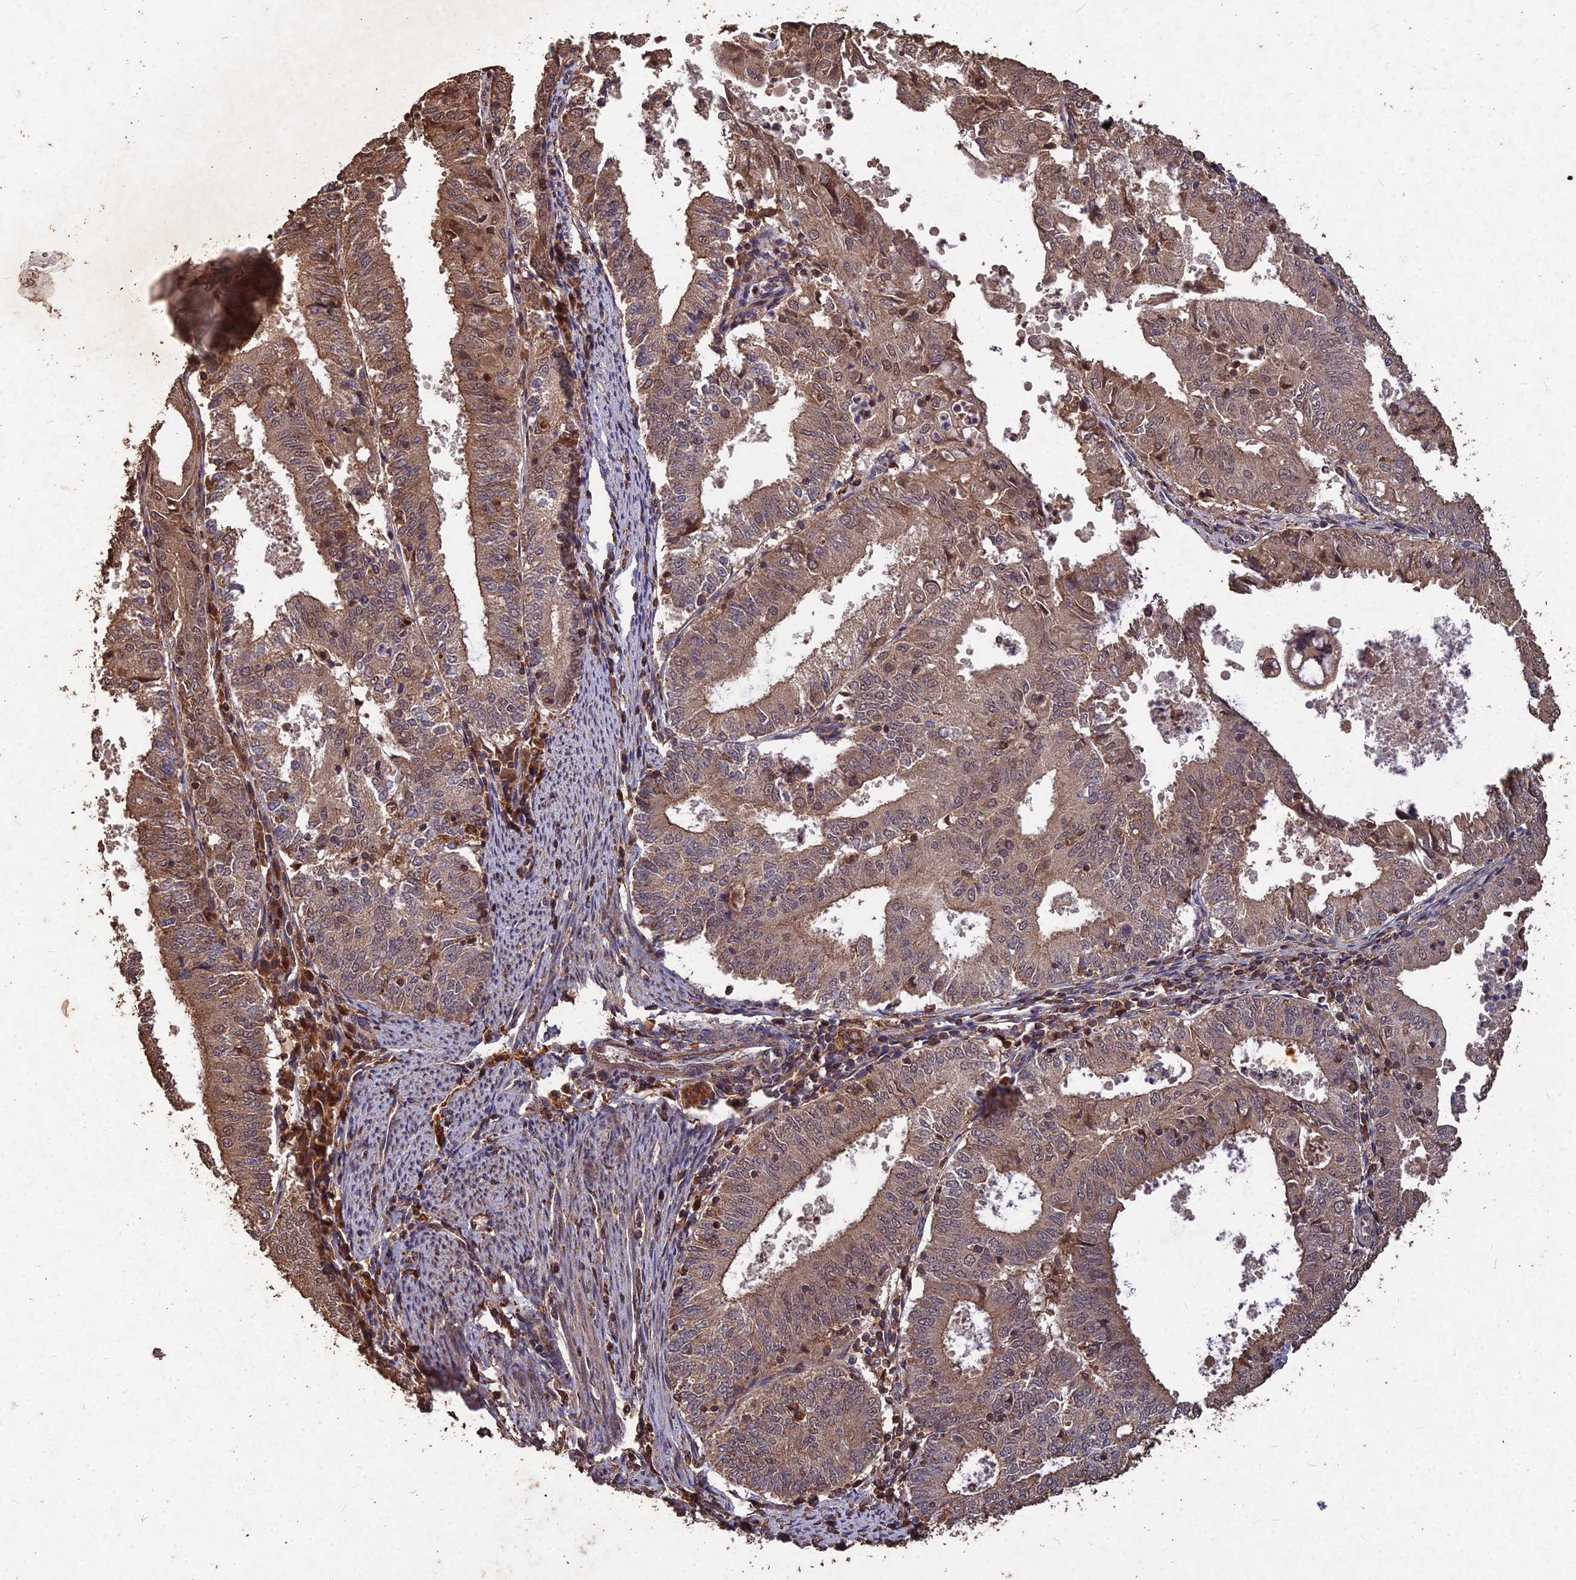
{"staining": {"intensity": "moderate", "quantity": ">75%", "location": "cytoplasmic/membranous,nuclear"}, "tissue": "endometrial cancer", "cell_type": "Tumor cells", "image_type": "cancer", "snomed": [{"axis": "morphology", "description": "Adenocarcinoma, NOS"}, {"axis": "topography", "description": "Endometrium"}], "caption": "An image of endometrial cancer stained for a protein displays moderate cytoplasmic/membranous and nuclear brown staining in tumor cells.", "gene": "SYMPK", "patient": {"sex": "female", "age": 57}}